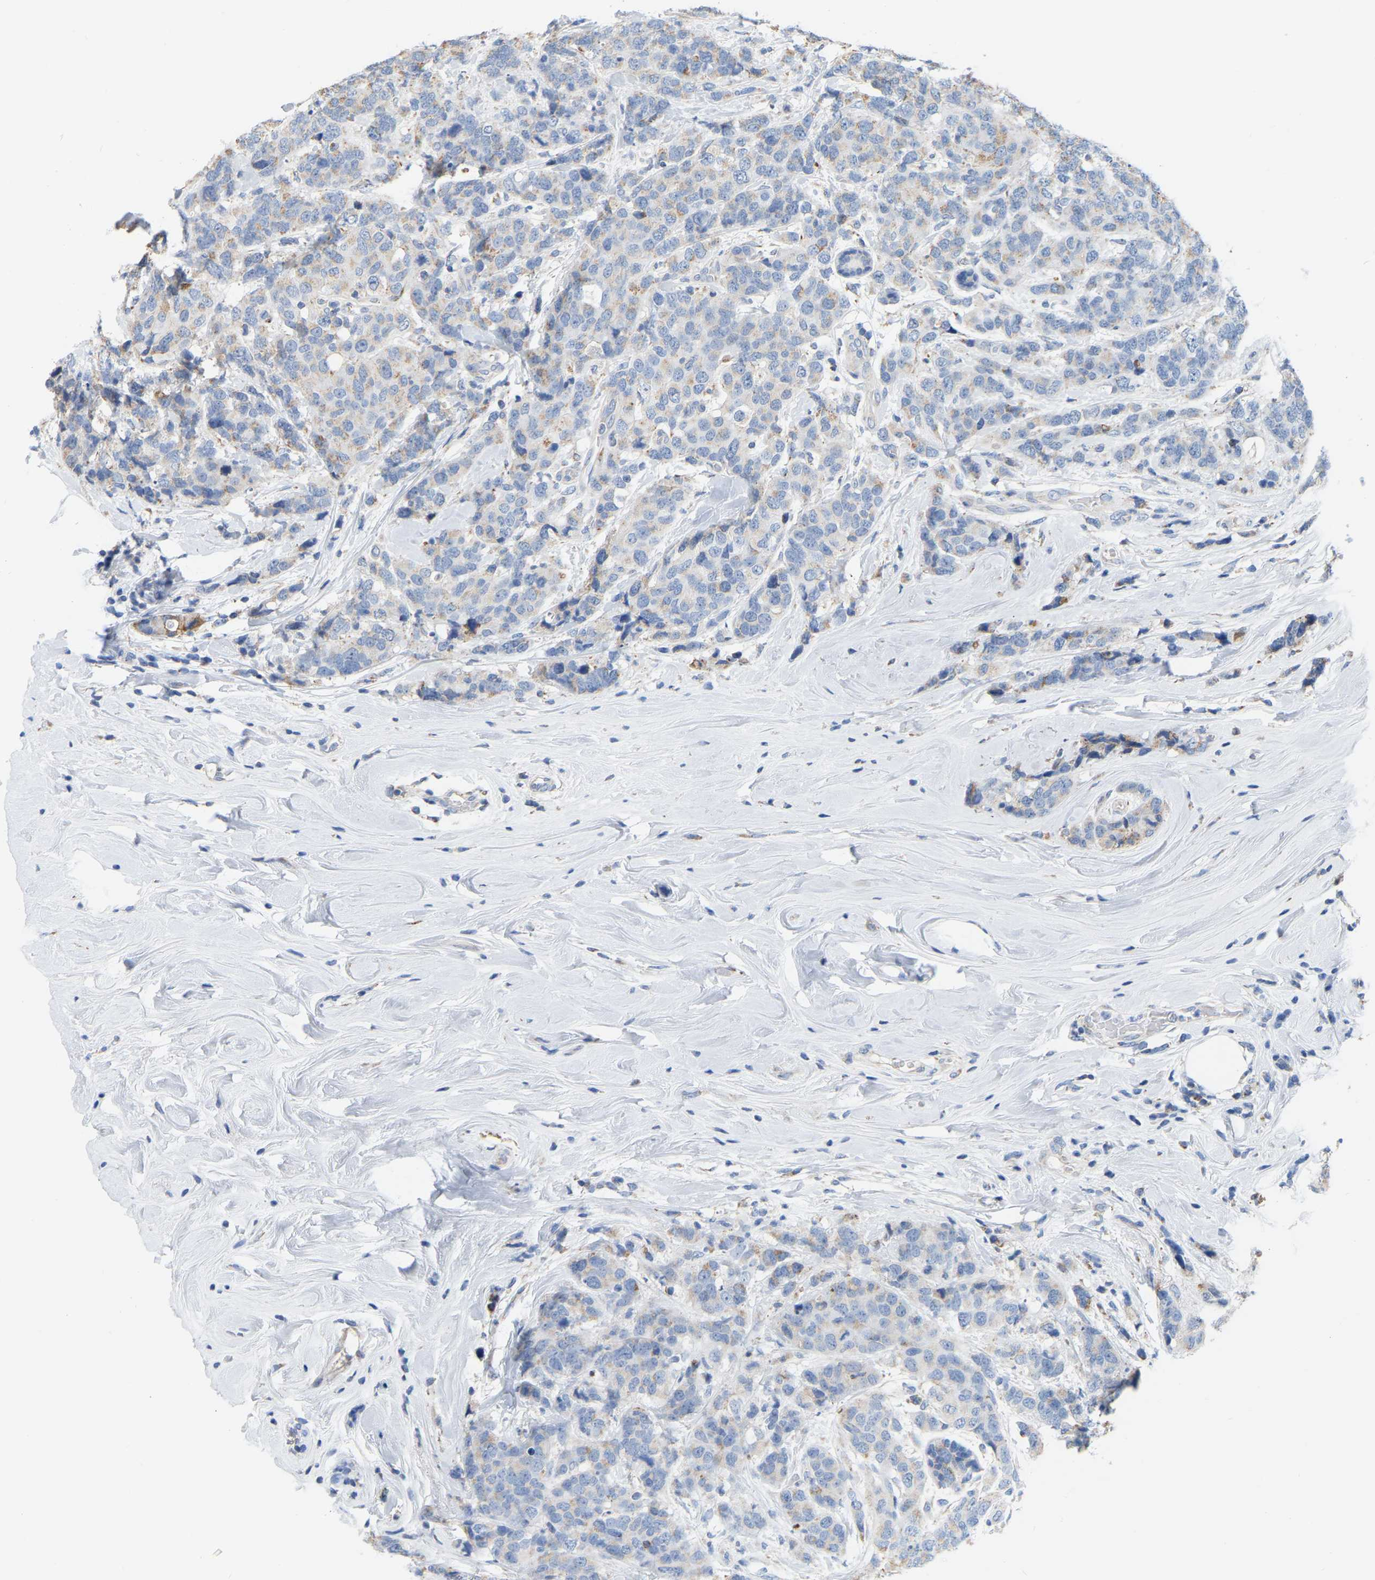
{"staining": {"intensity": "weak", "quantity": "<25%", "location": "cytoplasmic/membranous"}, "tissue": "breast cancer", "cell_type": "Tumor cells", "image_type": "cancer", "snomed": [{"axis": "morphology", "description": "Lobular carcinoma"}, {"axis": "topography", "description": "Breast"}], "caption": "Protein analysis of breast cancer (lobular carcinoma) shows no significant positivity in tumor cells.", "gene": "CBLB", "patient": {"sex": "female", "age": 59}}